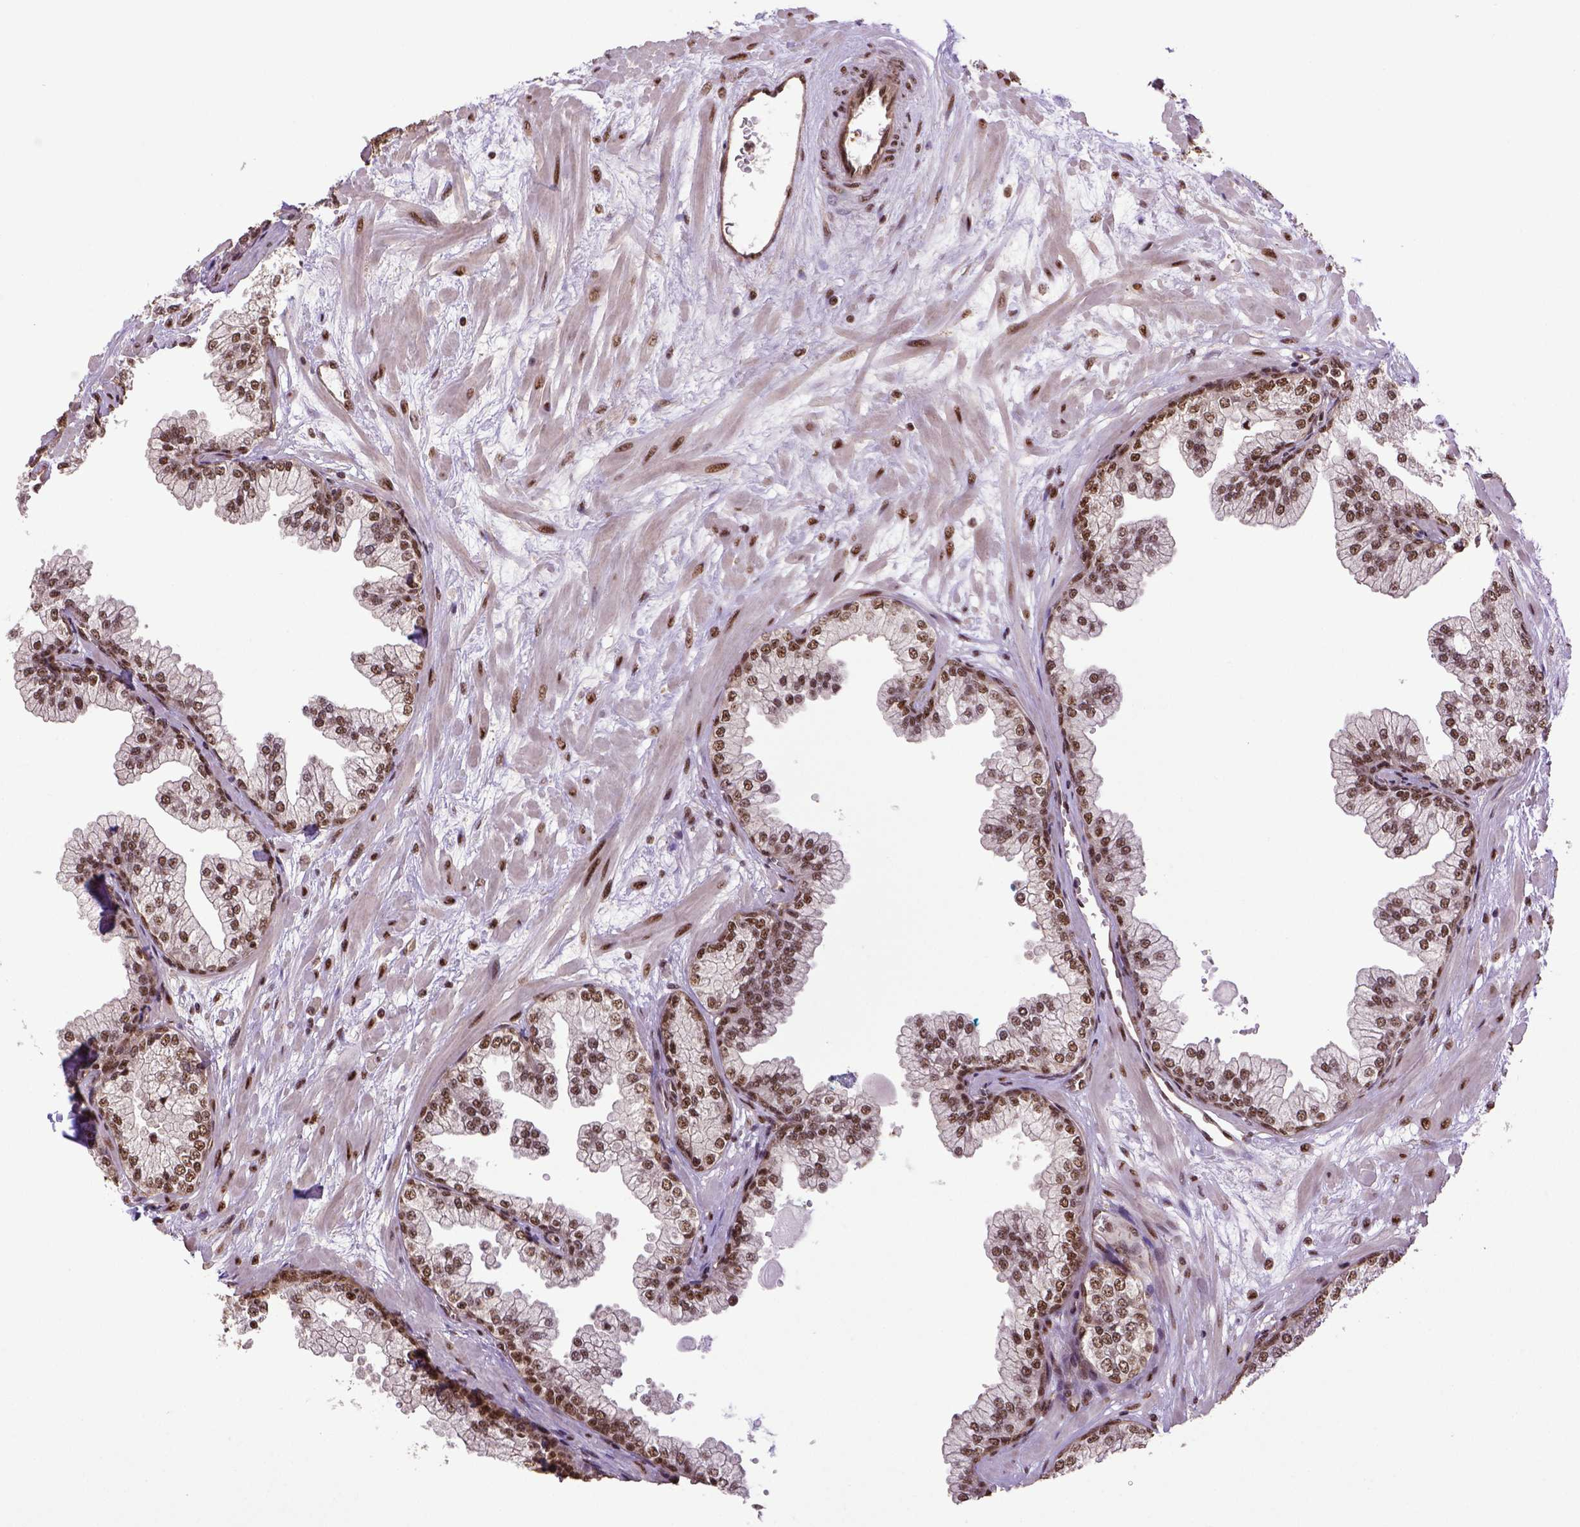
{"staining": {"intensity": "strong", "quantity": ">75%", "location": "nuclear"}, "tissue": "prostate", "cell_type": "Glandular cells", "image_type": "normal", "snomed": [{"axis": "morphology", "description": "Normal tissue, NOS"}, {"axis": "topography", "description": "Prostate"}, {"axis": "topography", "description": "Peripheral nerve tissue"}], "caption": "This is a photomicrograph of immunohistochemistry staining of normal prostate, which shows strong staining in the nuclear of glandular cells.", "gene": "PPIG", "patient": {"sex": "male", "age": 61}}